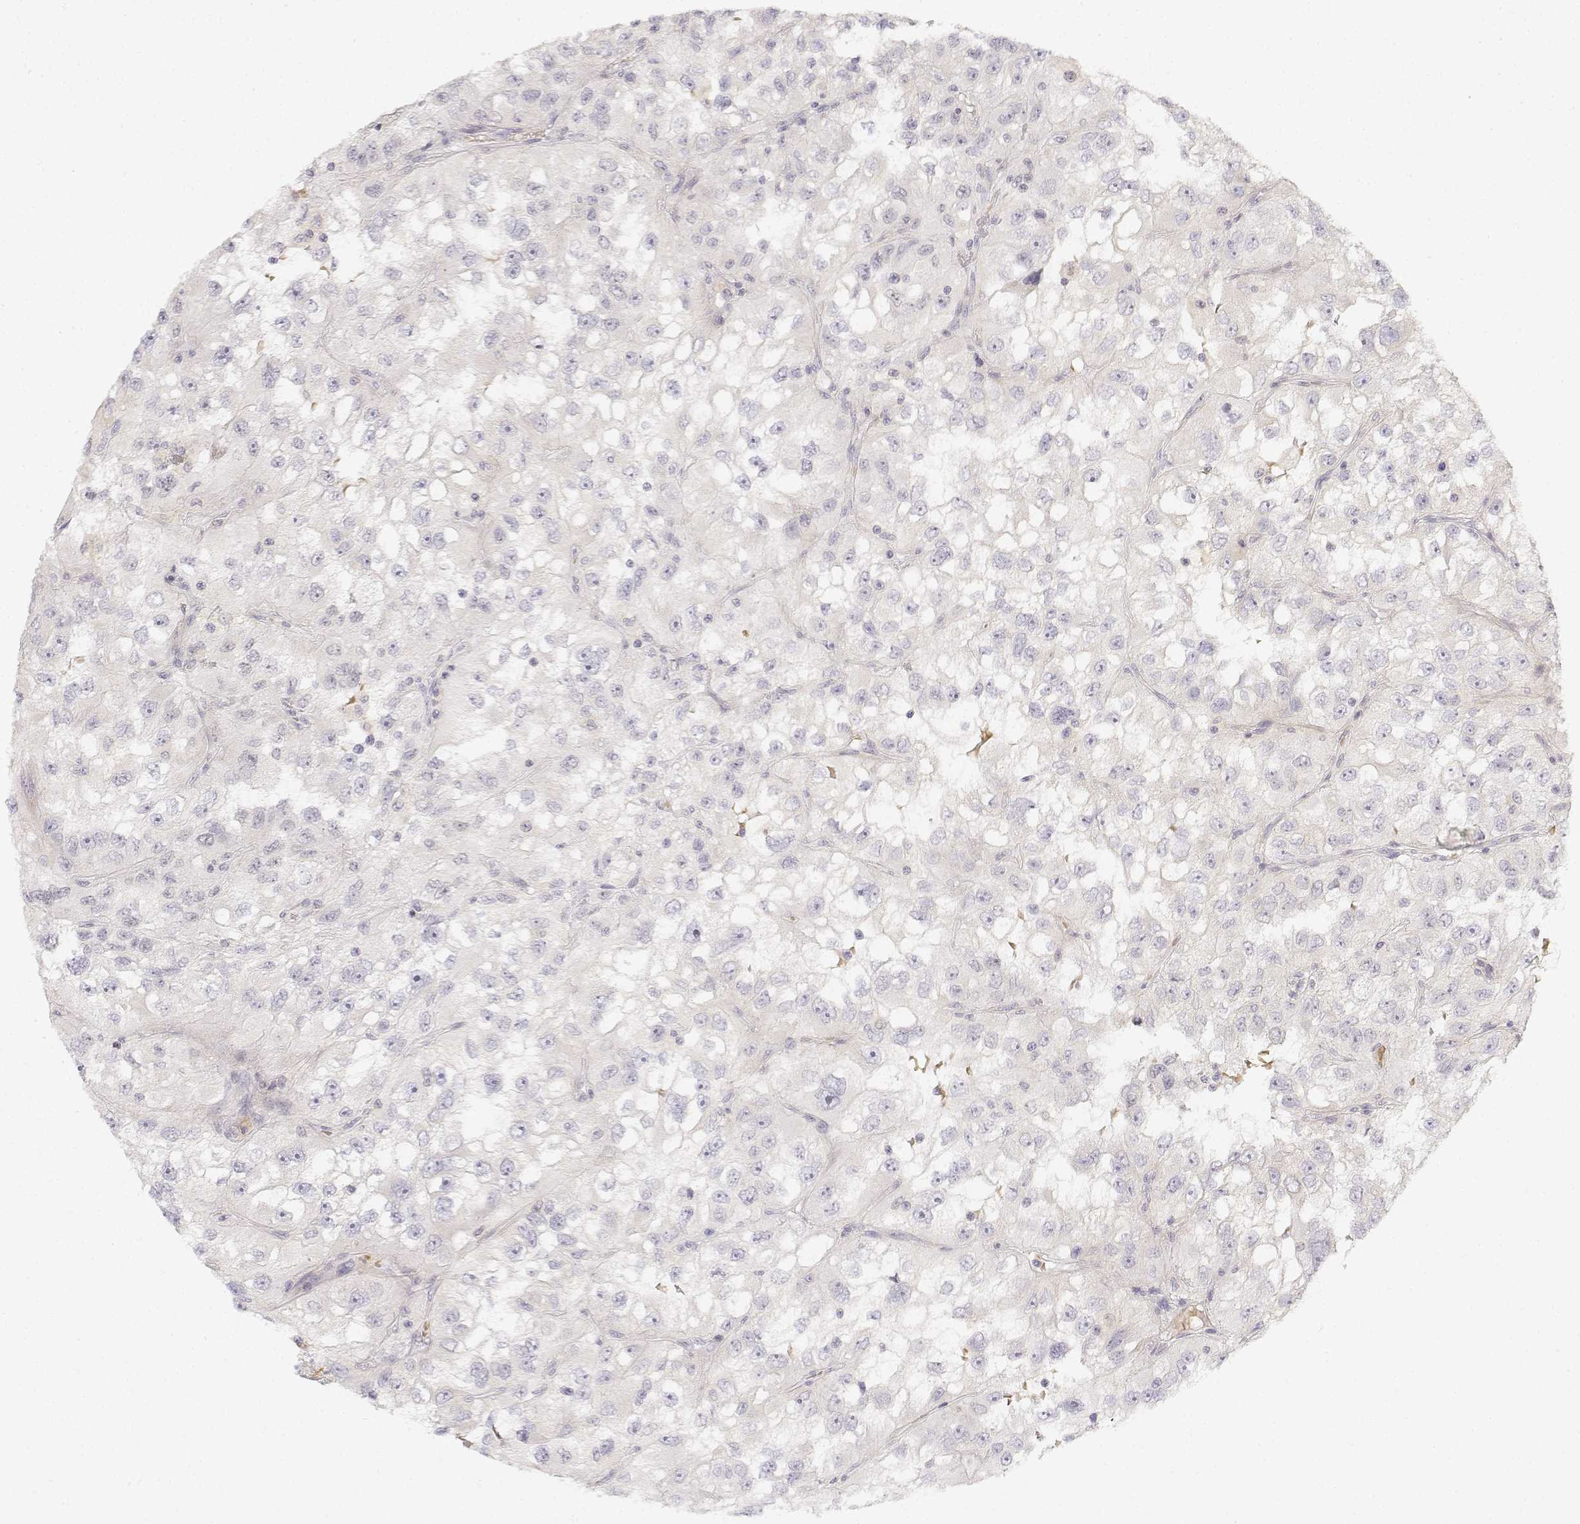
{"staining": {"intensity": "negative", "quantity": "none", "location": "none"}, "tissue": "renal cancer", "cell_type": "Tumor cells", "image_type": "cancer", "snomed": [{"axis": "morphology", "description": "Adenocarcinoma, NOS"}, {"axis": "topography", "description": "Kidney"}], "caption": "IHC image of neoplastic tissue: renal adenocarcinoma stained with DAB displays no significant protein positivity in tumor cells. (DAB (3,3'-diaminobenzidine) IHC with hematoxylin counter stain).", "gene": "GLIPR1L2", "patient": {"sex": "male", "age": 64}}